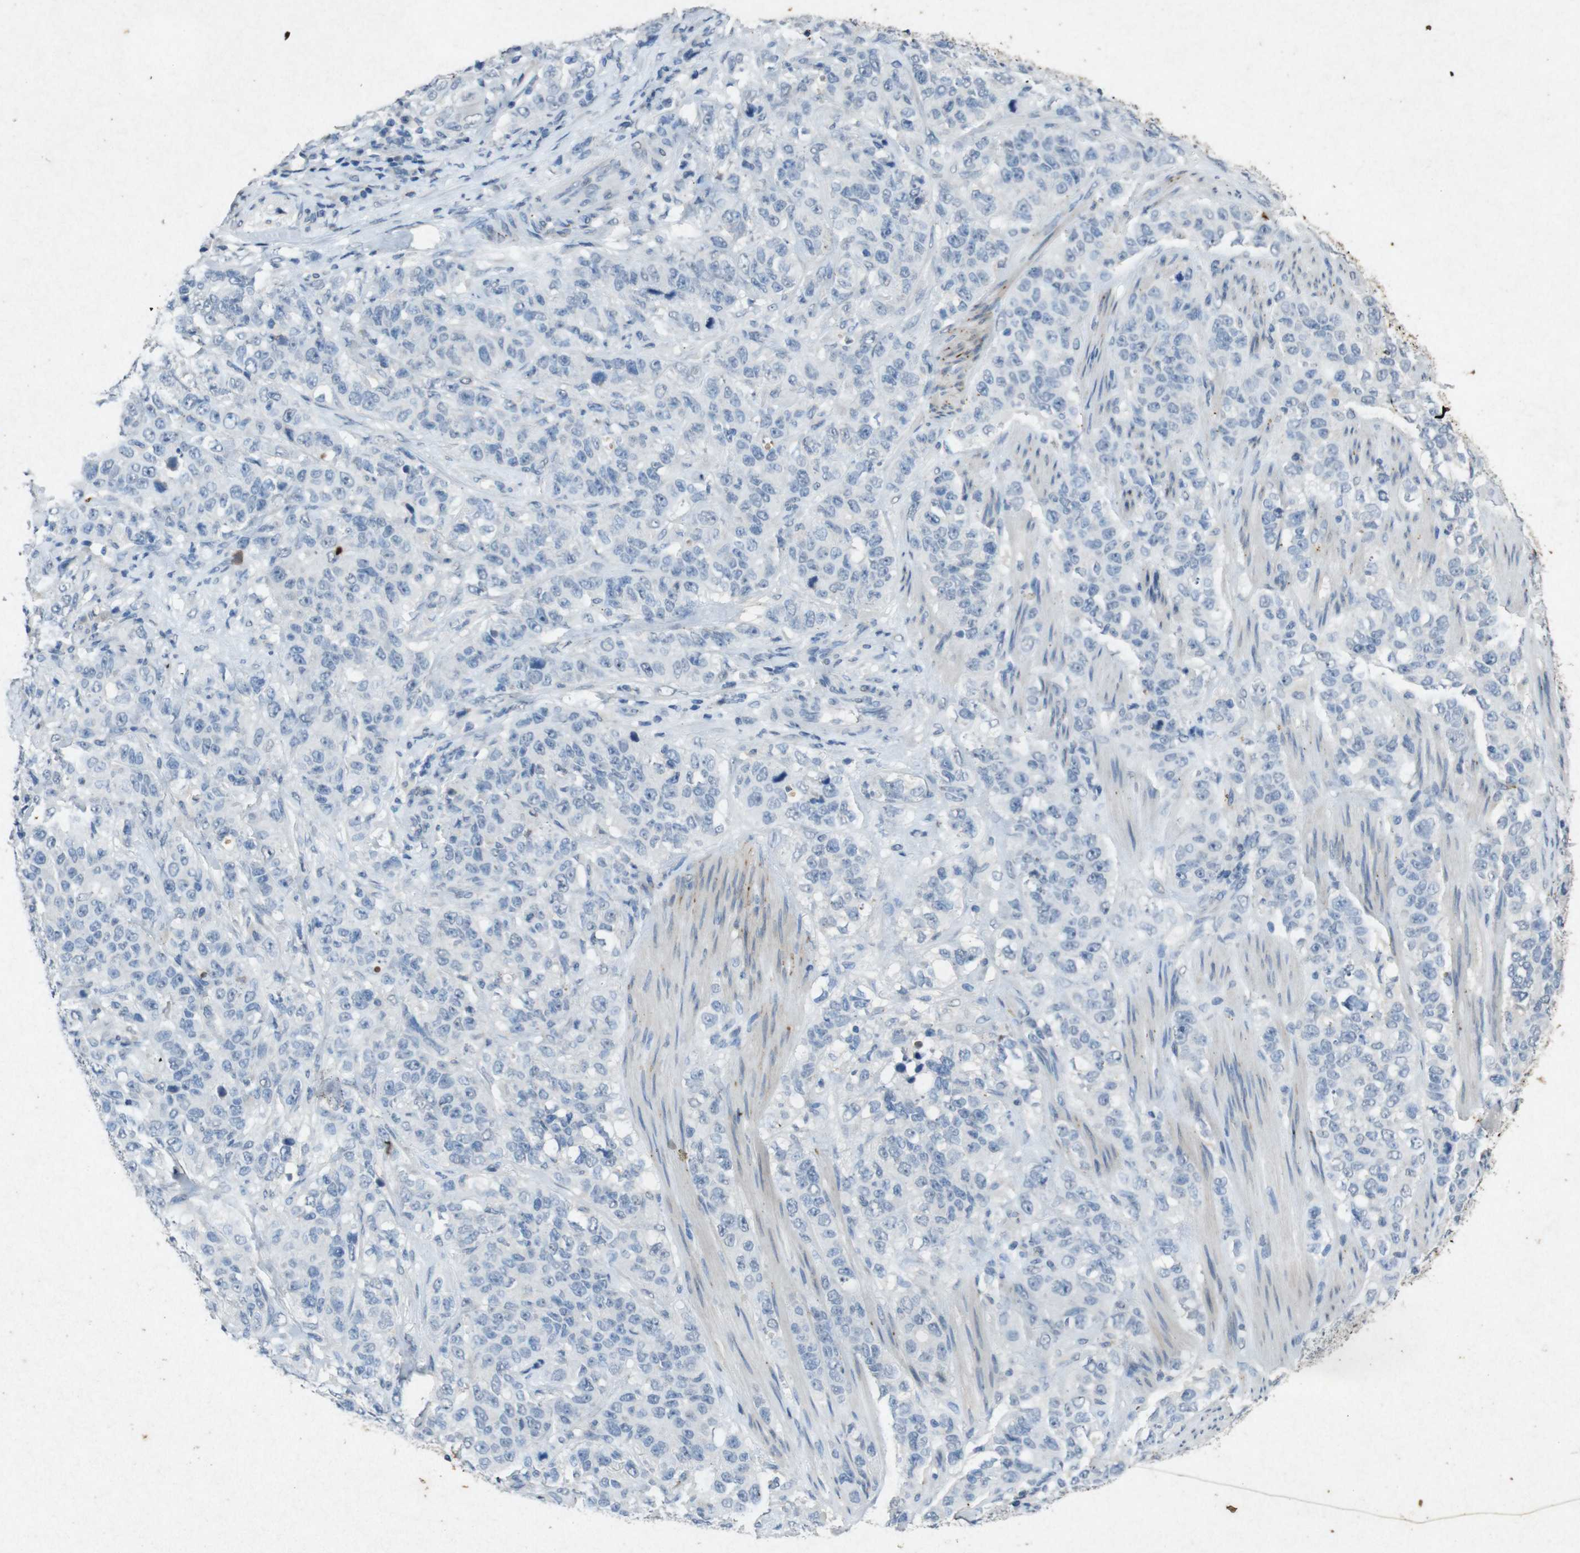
{"staining": {"intensity": "negative", "quantity": "none", "location": "none"}, "tissue": "stomach cancer", "cell_type": "Tumor cells", "image_type": "cancer", "snomed": [{"axis": "morphology", "description": "Adenocarcinoma, NOS"}, {"axis": "topography", "description": "Stomach"}], "caption": "This is an immunohistochemistry image of stomach cancer. There is no expression in tumor cells.", "gene": "STBD1", "patient": {"sex": "male", "age": 48}}